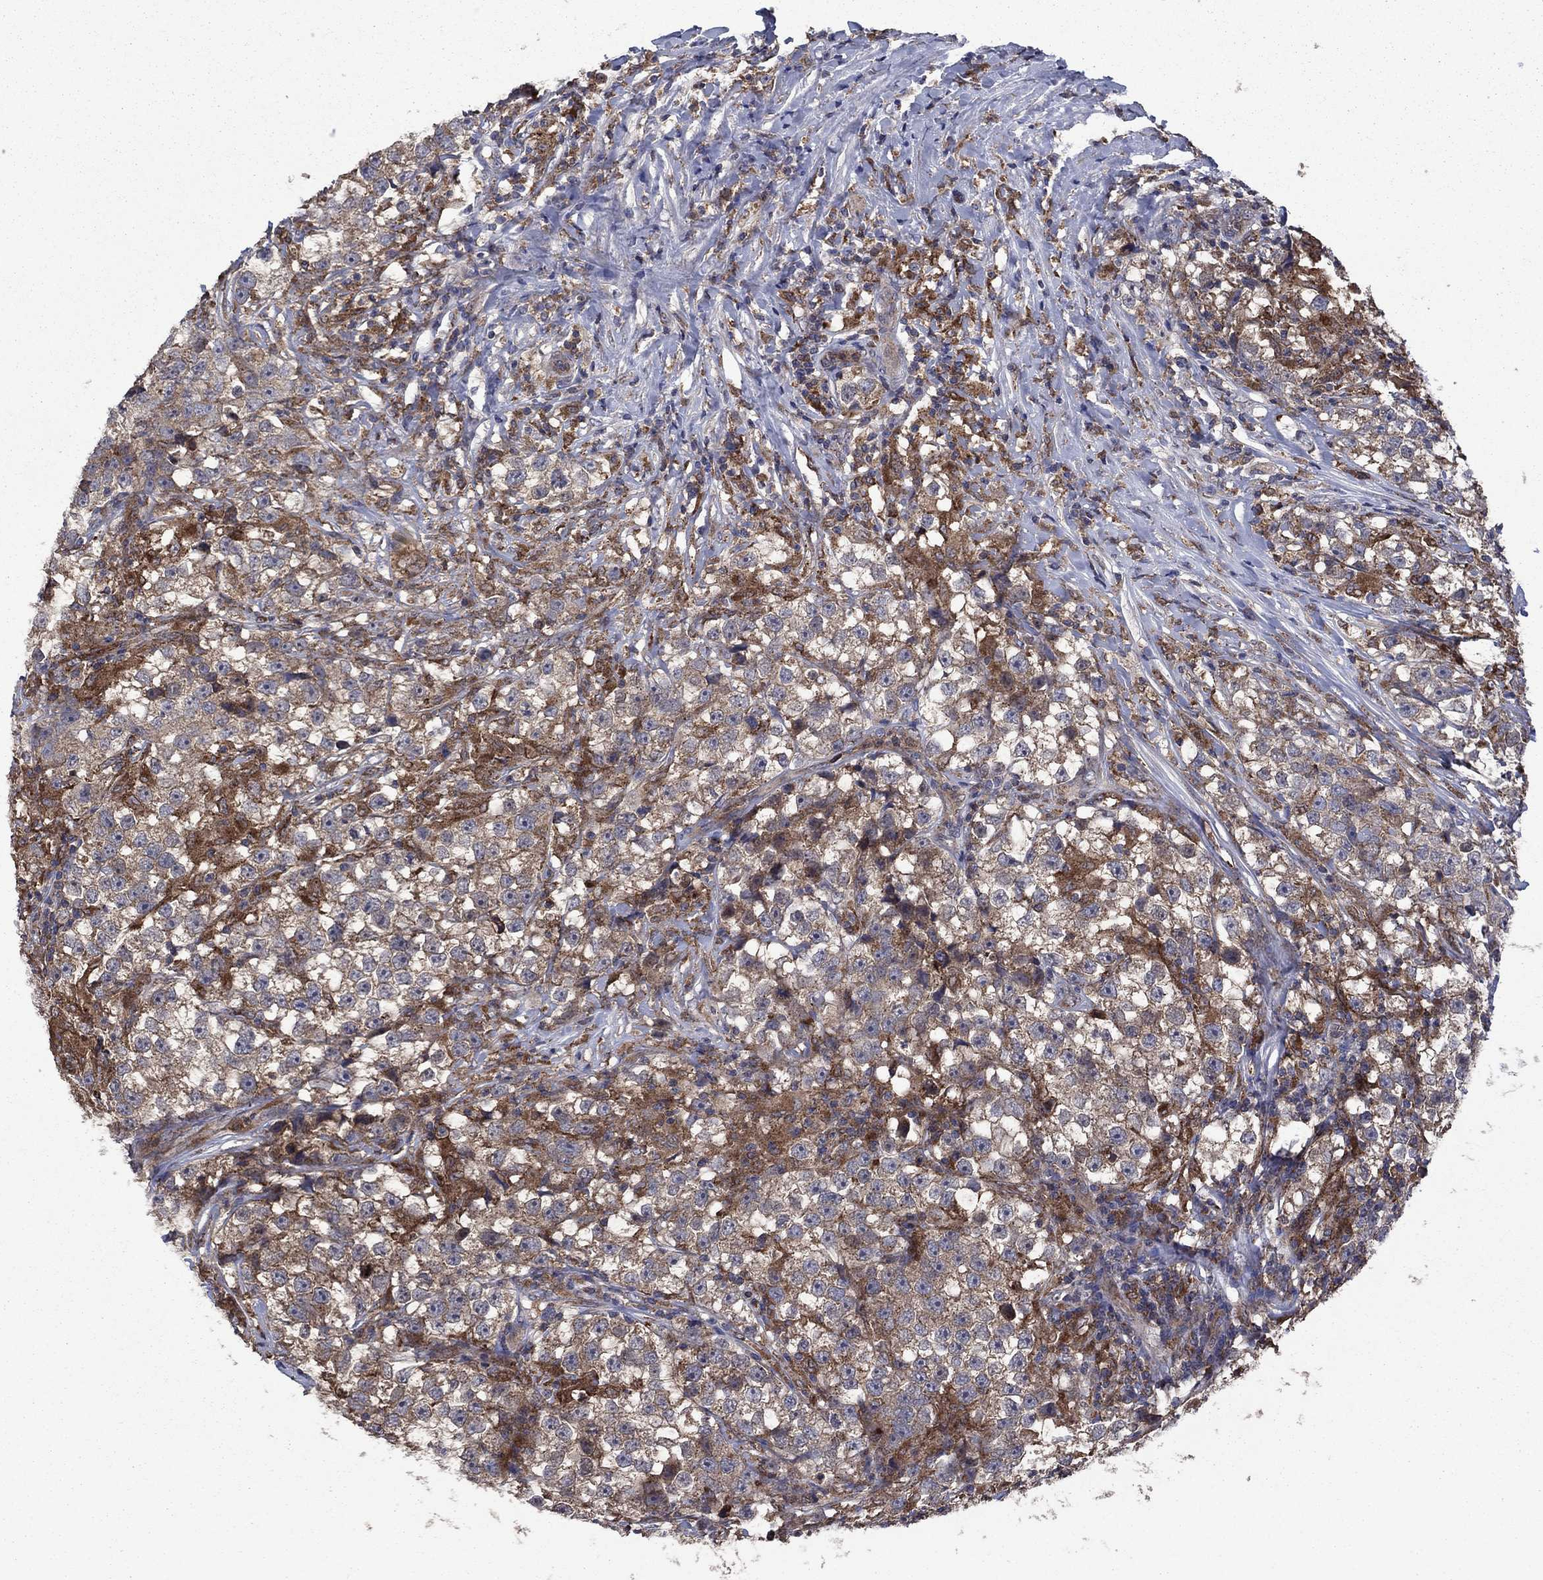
{"staining": {"intensity": "weak", "quantity": ">75%", "location": "cytoplasmic/membranous"}, "tissue": "testis cancer", "cell_type": "Tumor cells", "image_type": "cancer", "snomed": [{"axis": "morphology", "description": "Seminoma, NOS"}, {"axis": "topography", "description": "Testis"}], "caption": "This micrograph shows immunohistochemistry staining of testis cancer (seminoma), with low weak cytoplasmic/membranous expression in approximately >75% of tumor cells.", "gene": "MEA1", "patient": {"sex": "male", "age": 46}}